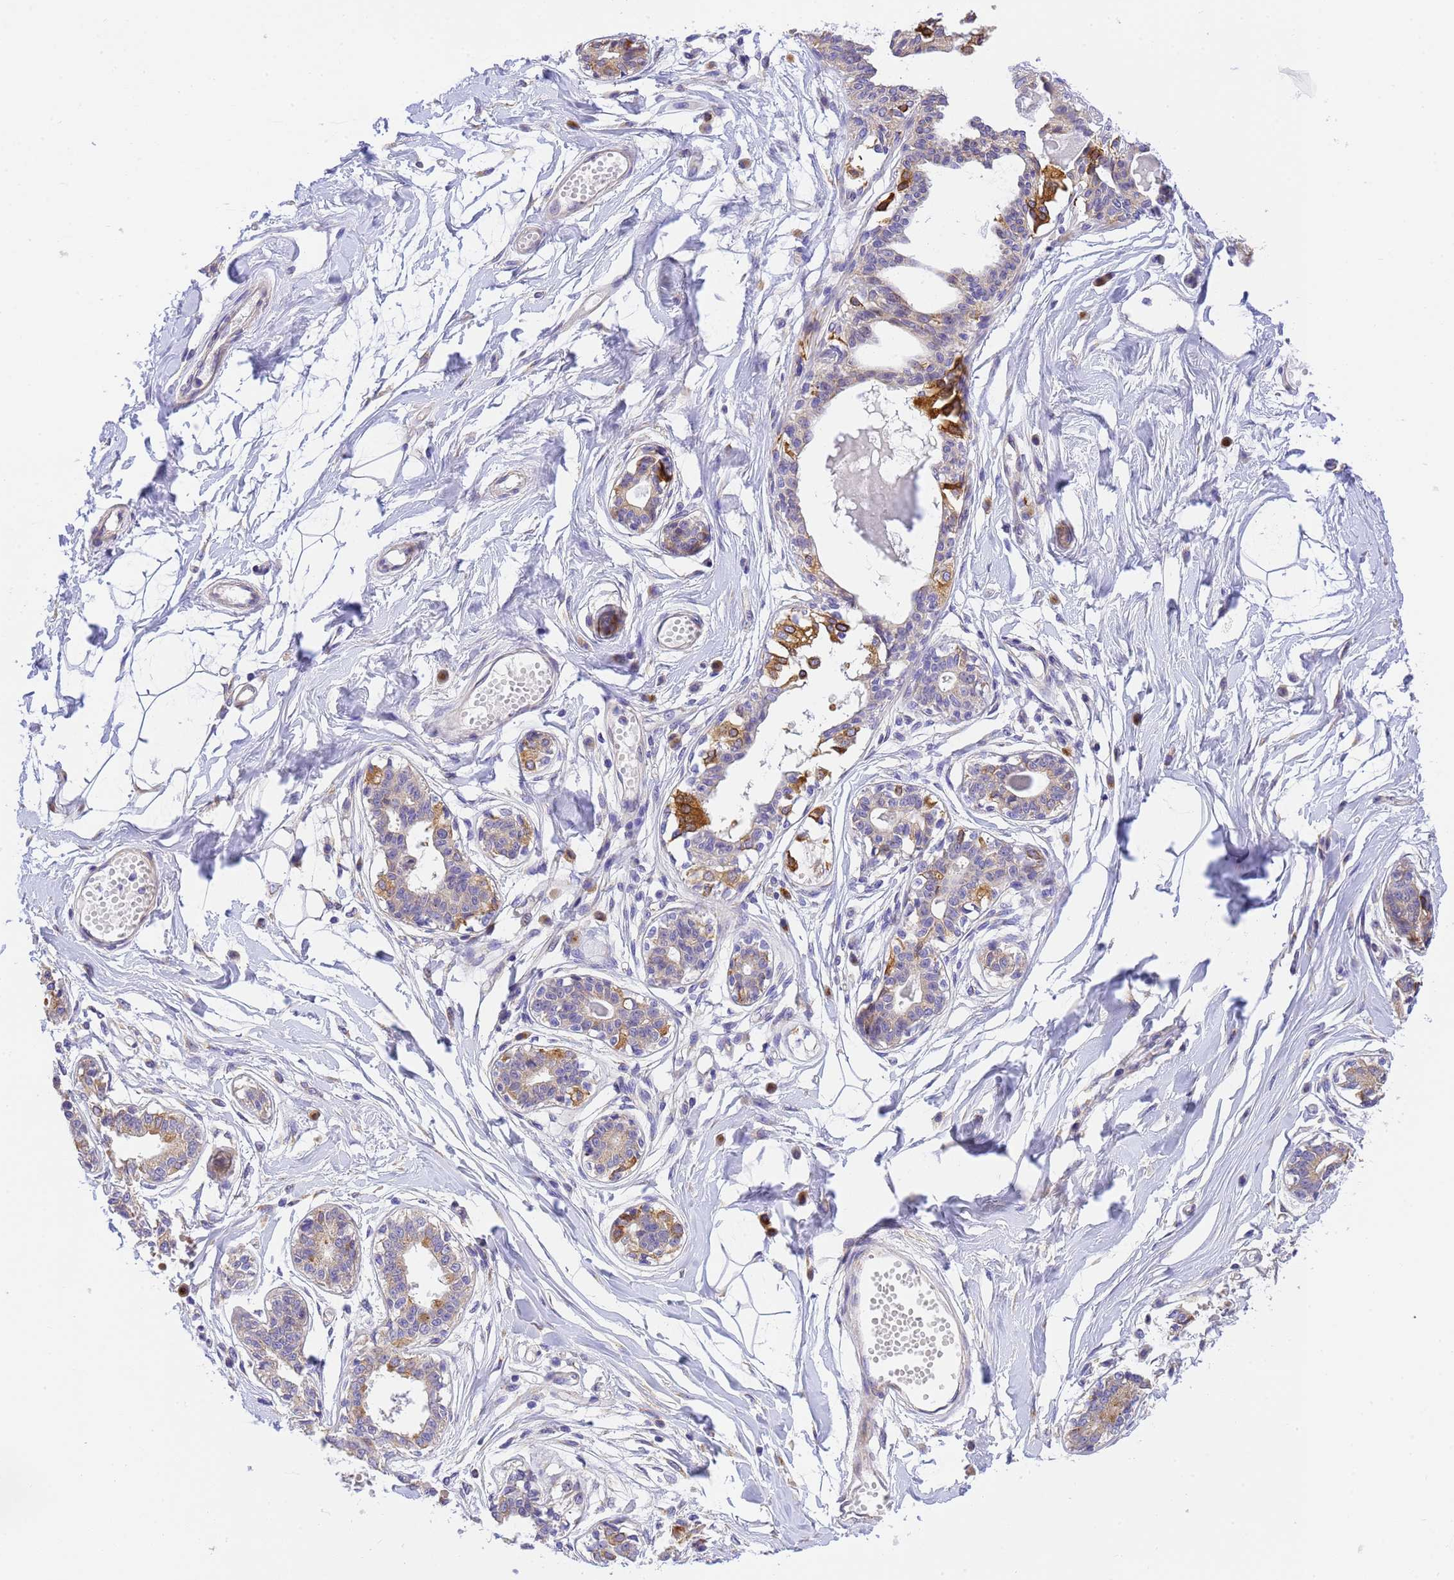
{"staining": {"intensity": "weak", "quantity": "<25%", "location": "cytoplasmic/membranous"}, "tissue": "breast", "cell_type": "Adipocytes", "image_type": "normal", "snomed": [{"axis": "morphology", "description": "Normal tissue, NOS"}, {"axis": "topography", "description": "Breast"}], "caption": "There is no significant staining in adipocytes of breast. (DAB immunohistochemistry, high magnification).", "gene": "RHBDD3", "patient": {"sex": "female", "age": 45}}